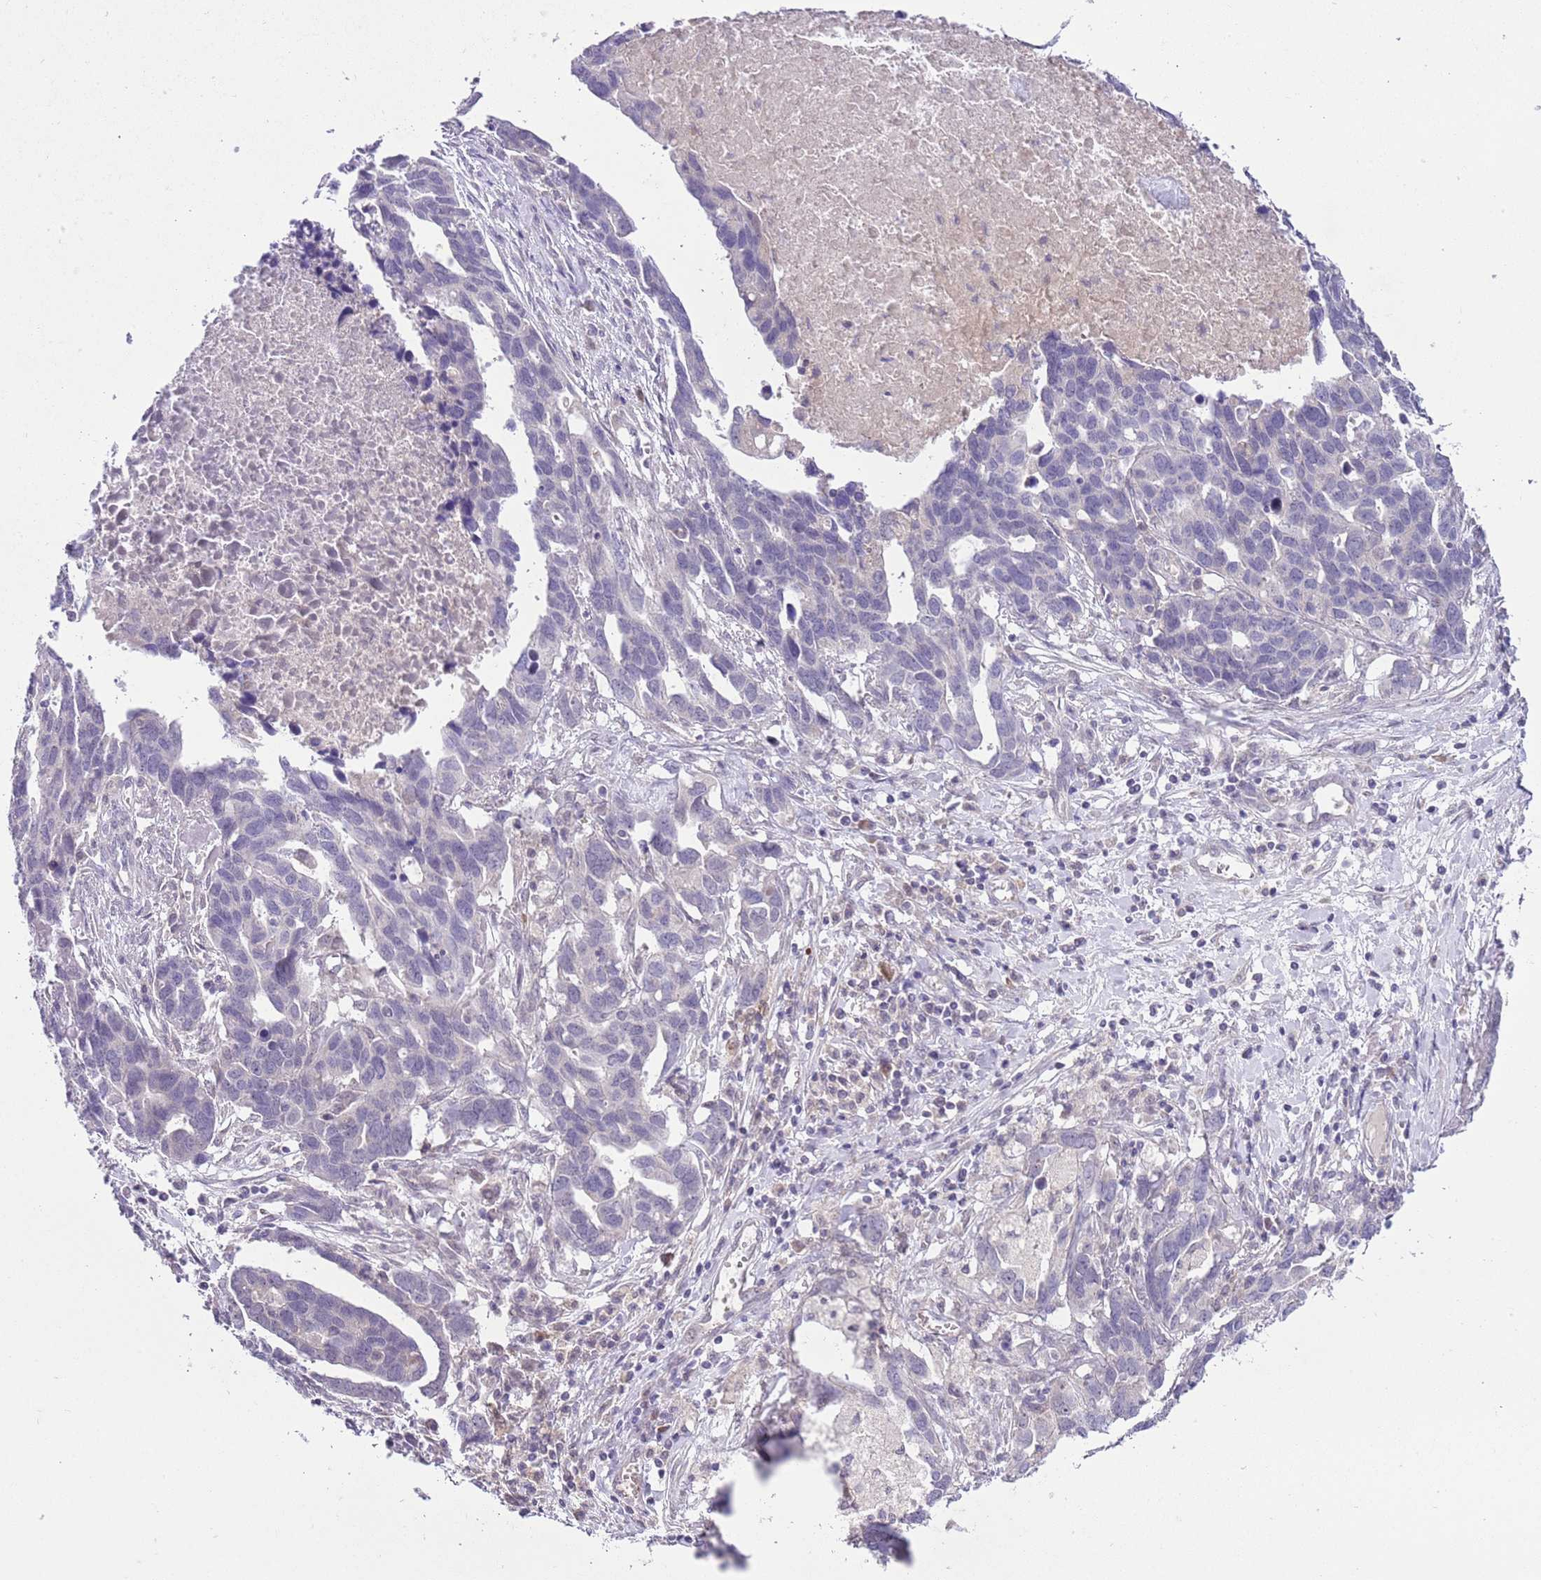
{"staining": {"intensity": "negative", "quantity": "none", "location": "none"}, "tissue": "ovarian cancer", "cell_type": "Tumor cells", "image_type": "cancer", "snomed": [{"axis": "morphology", "description": "Cystadenocarcinoma, serous, NOS"}, {"axis": "topography", "description": "Ovary"}], "caption": "Tumor cells are negative for protein expression in human serous cystadenocarcinoma (ovarian).", "gene": "GALK2", "patient": {"sex": "female", "age": 54}}